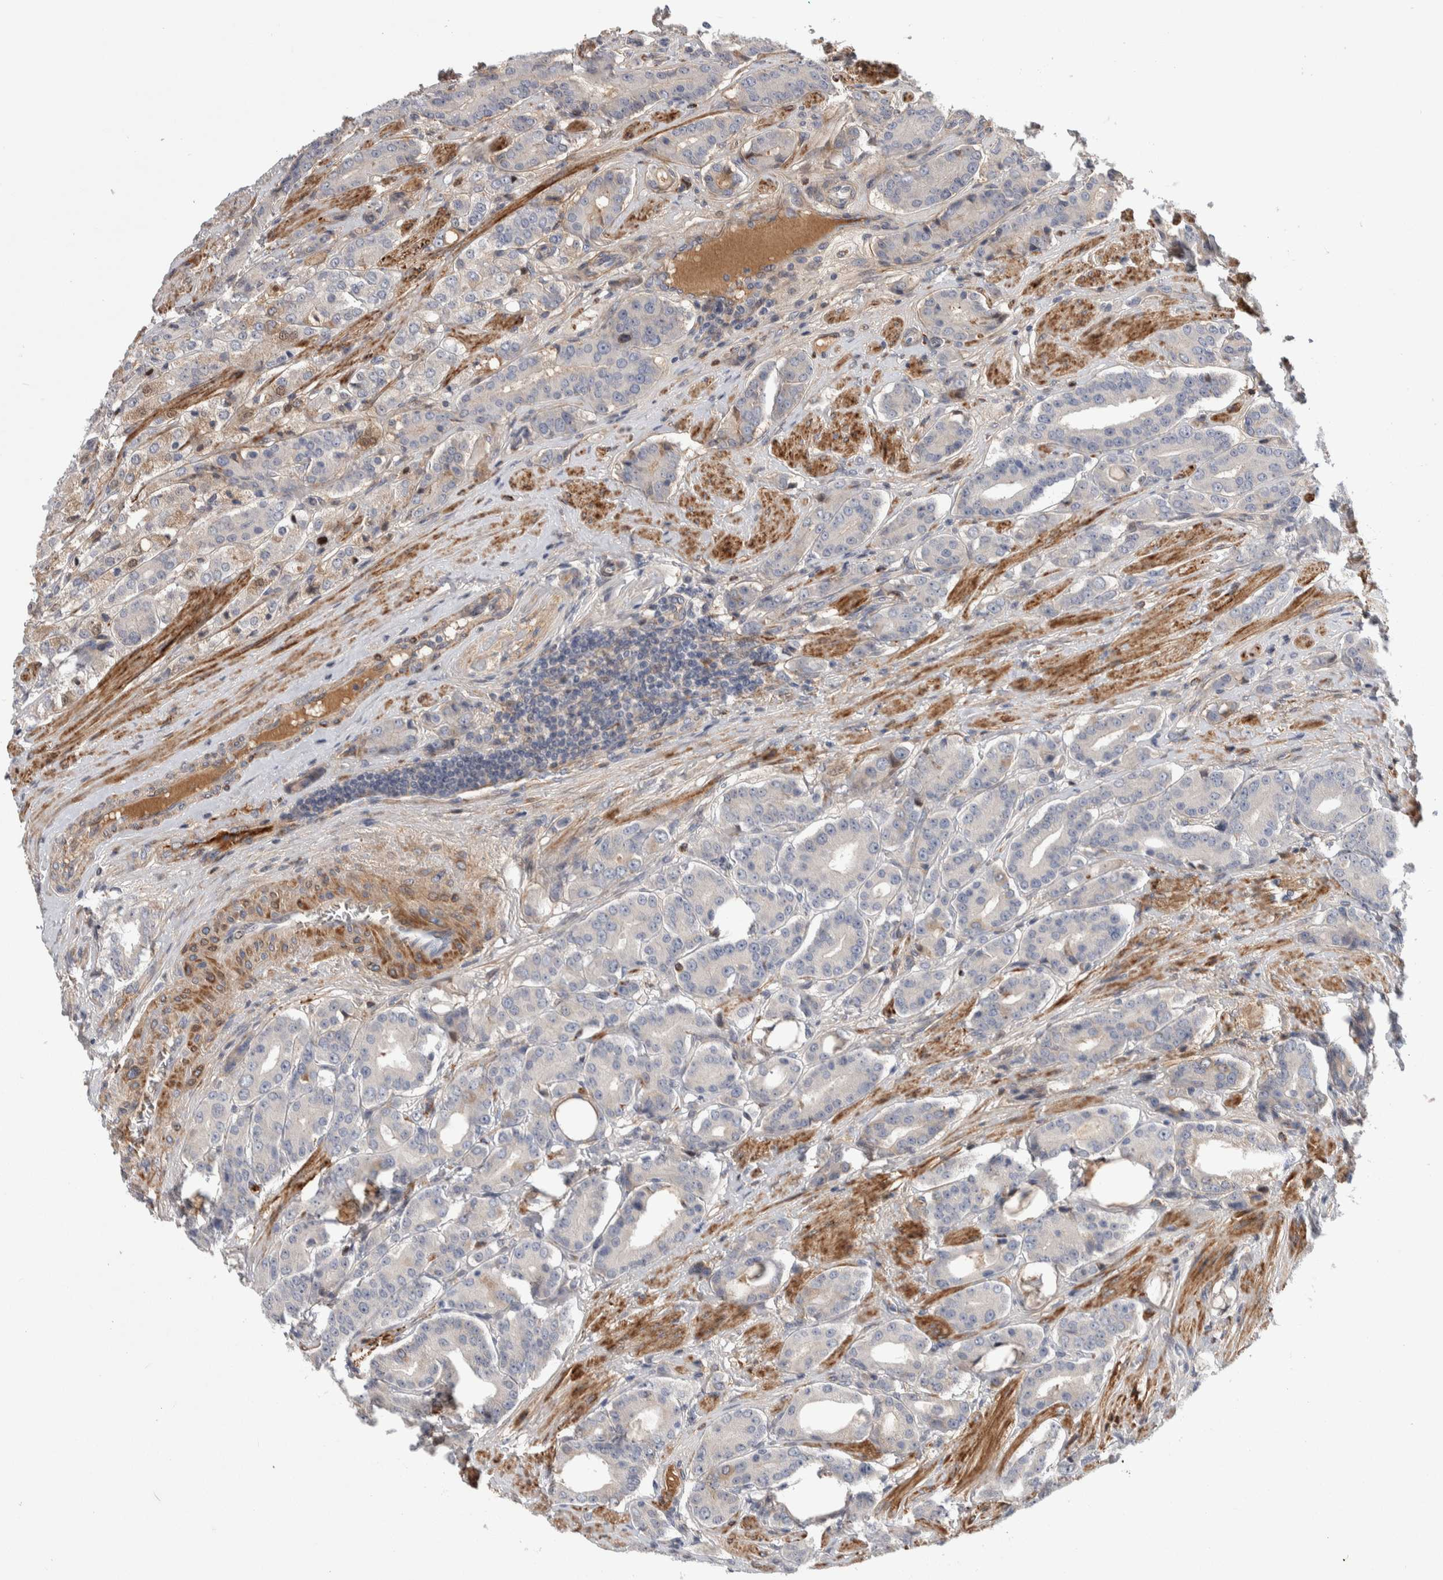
{"staining": {"intensity": "weak", "quantity": "<25%", "location": "cytoplasmic/membranous"}, "tissue": "prostate cancer", "cell_type": "Tumor cells", "image_type": "cancer", "snomed": [{"axis": "morphology", "description": "Adenocarcinoma, High grade"}, {"axis": "topography", "description": "Prostate"}], "caption": "High-grade adenocarcinoma (prostate) was stained to show a protein in brown. There is no significant positivity in tumor cells.", "gene": "PSMG3", "patient": {"sex": "male", "age": 71}}